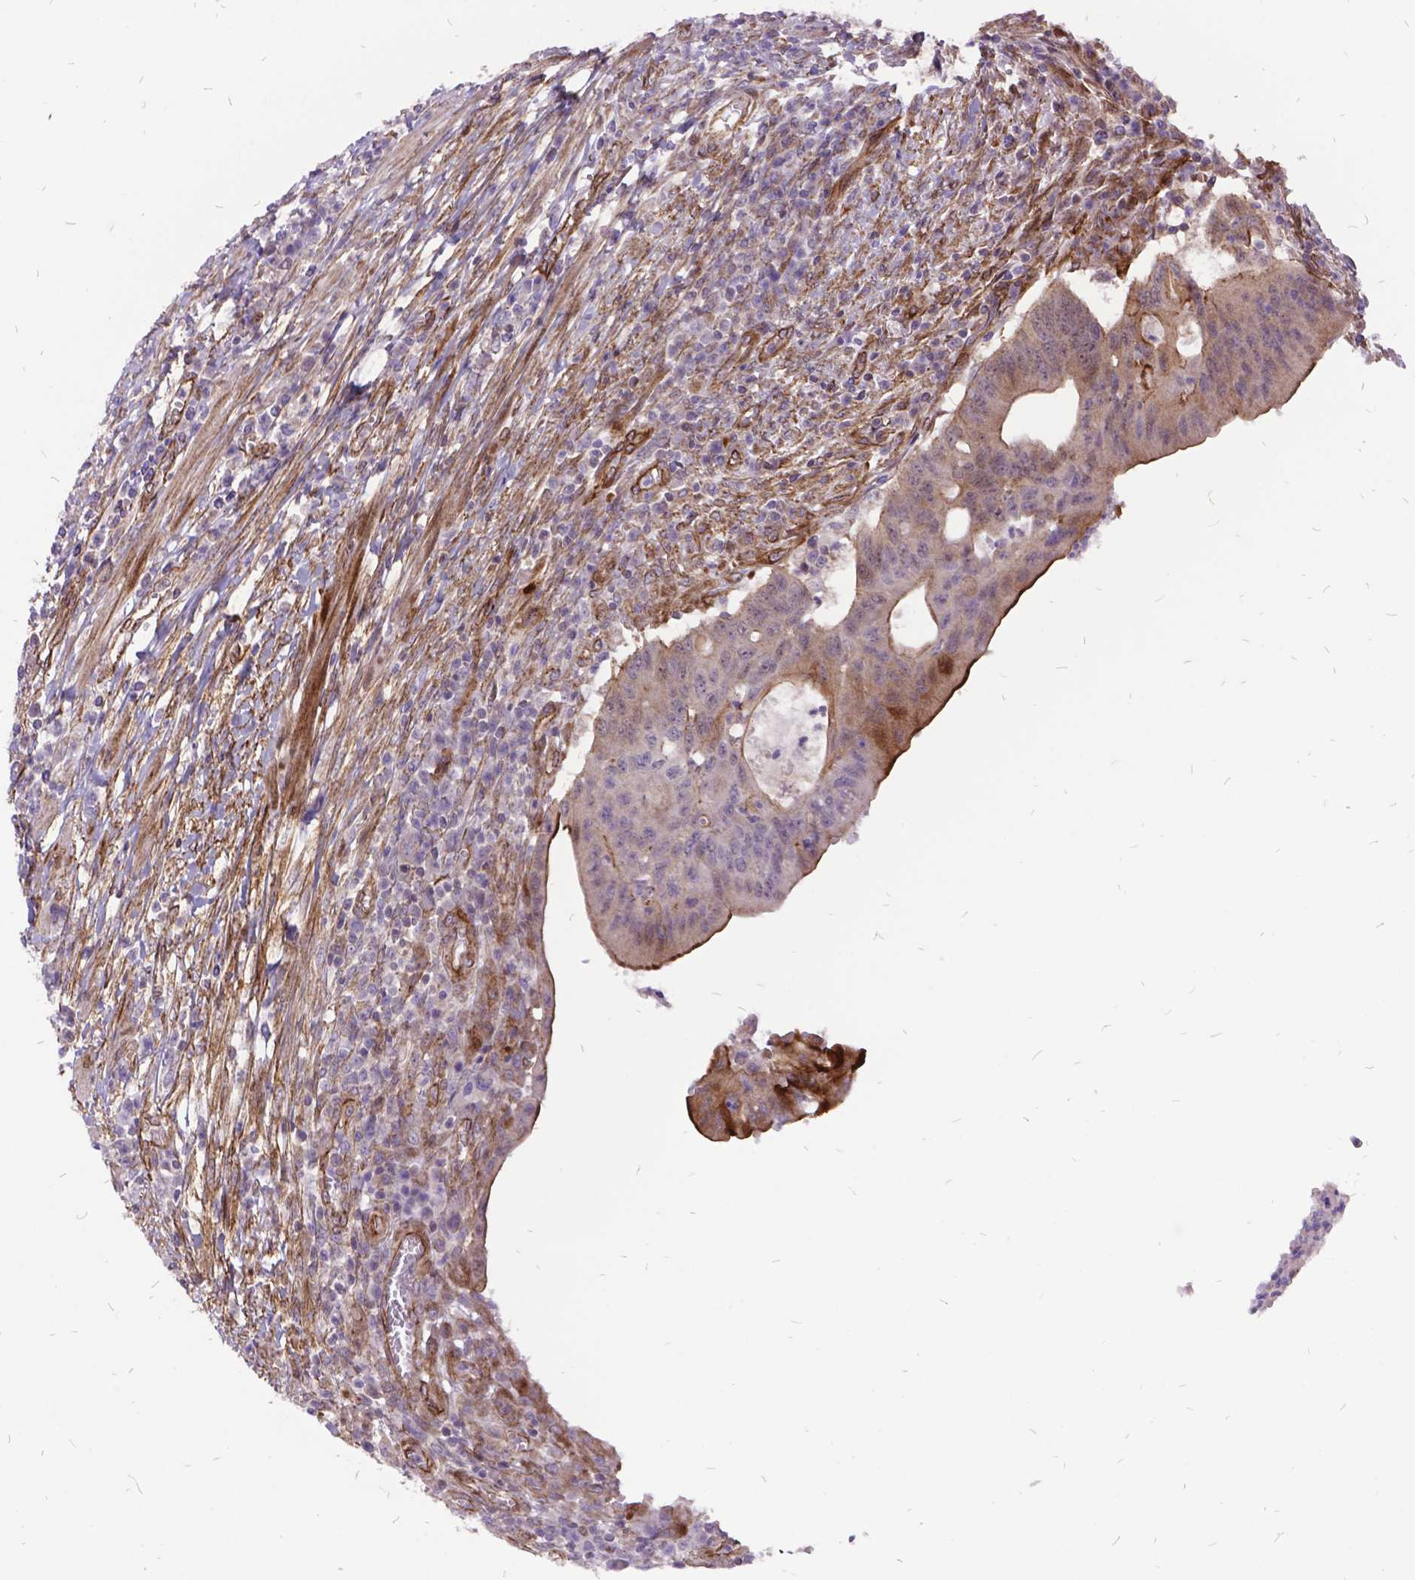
{"staining": {"intensity": "moderate", "quantity": "<25%", "location": "cytoplasmic/membranous"}, "tissue": "colorectal cancer", "cell_type": "Tumor cells", "image_type": "cancer", "snomed": [{"axis": "morphology", "description": "Adenocarcinoma, NOS"}, {"axis": "topography", "description": "Colon"}], "caption": "Brown immunohistochemical staining in human colorectal cancer demonstrates moderate cytoplasmic/membranous staining in about <25% of tumor cells.", "gene": "GRB7", "patient": {"sex": "male", "age": 65}}